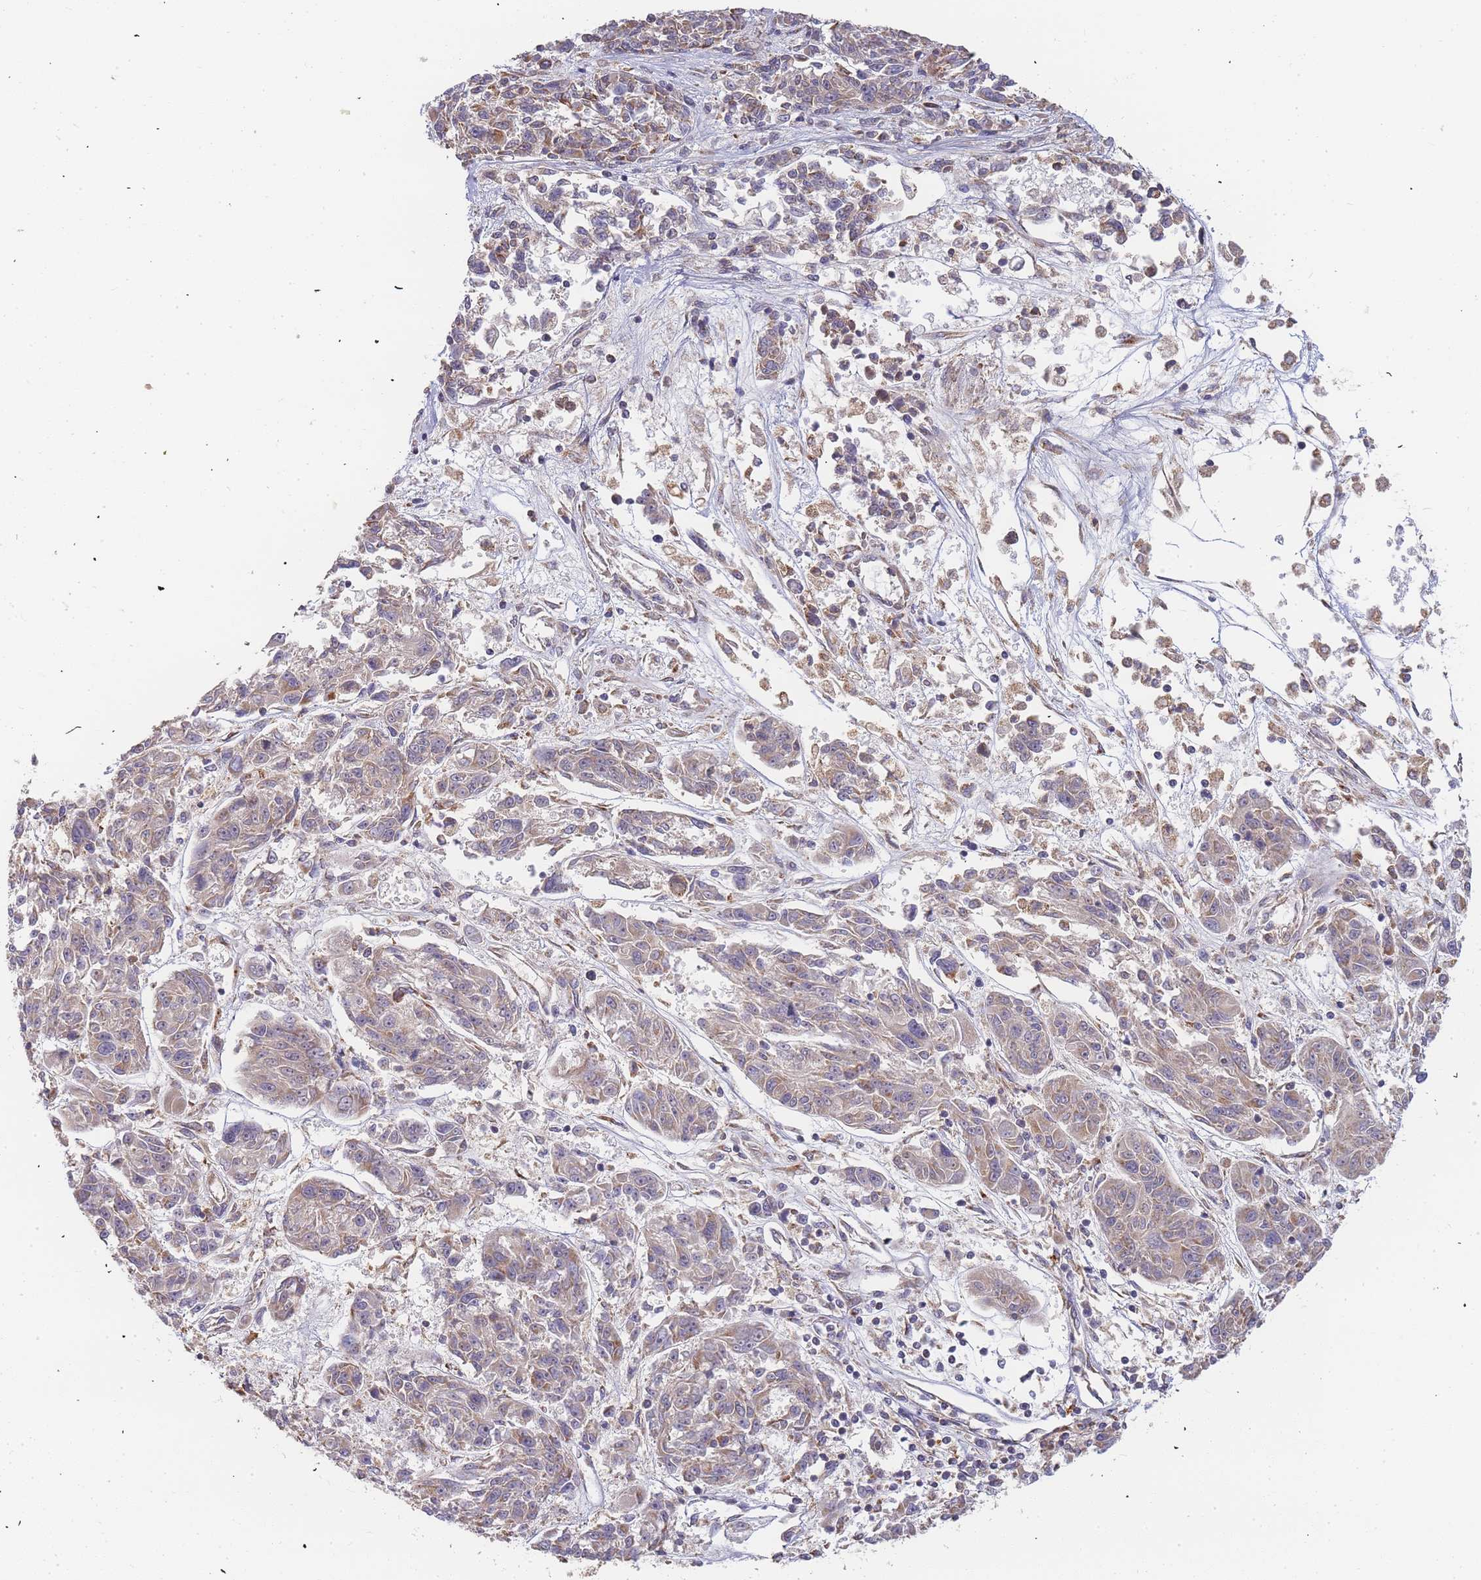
{"staining": {"intensity": "weak", "quantity": ">75%", "location": "cytoplasmic/membranous"}, "tissue": "melanoma", "cell_type": "Tumor cells", "image_type": "cancer", "snomed": [{"axis": "morphology", "description": "Malignant melanoma, NOS"}, {"axis": "topography", "description": "Skin"}], "caption": "Melanoma tissue exhibits weak cytoplasmic/membranous staining in approximately >75% of tumor cells, visualized by immunohistochemistry. (DAB (3,3'-diaminobenzidine) = brown stain, brightfield microscopy at high magnification).", "gene": "ADCY9", "patient": {"sex": "male", "age": 53}}